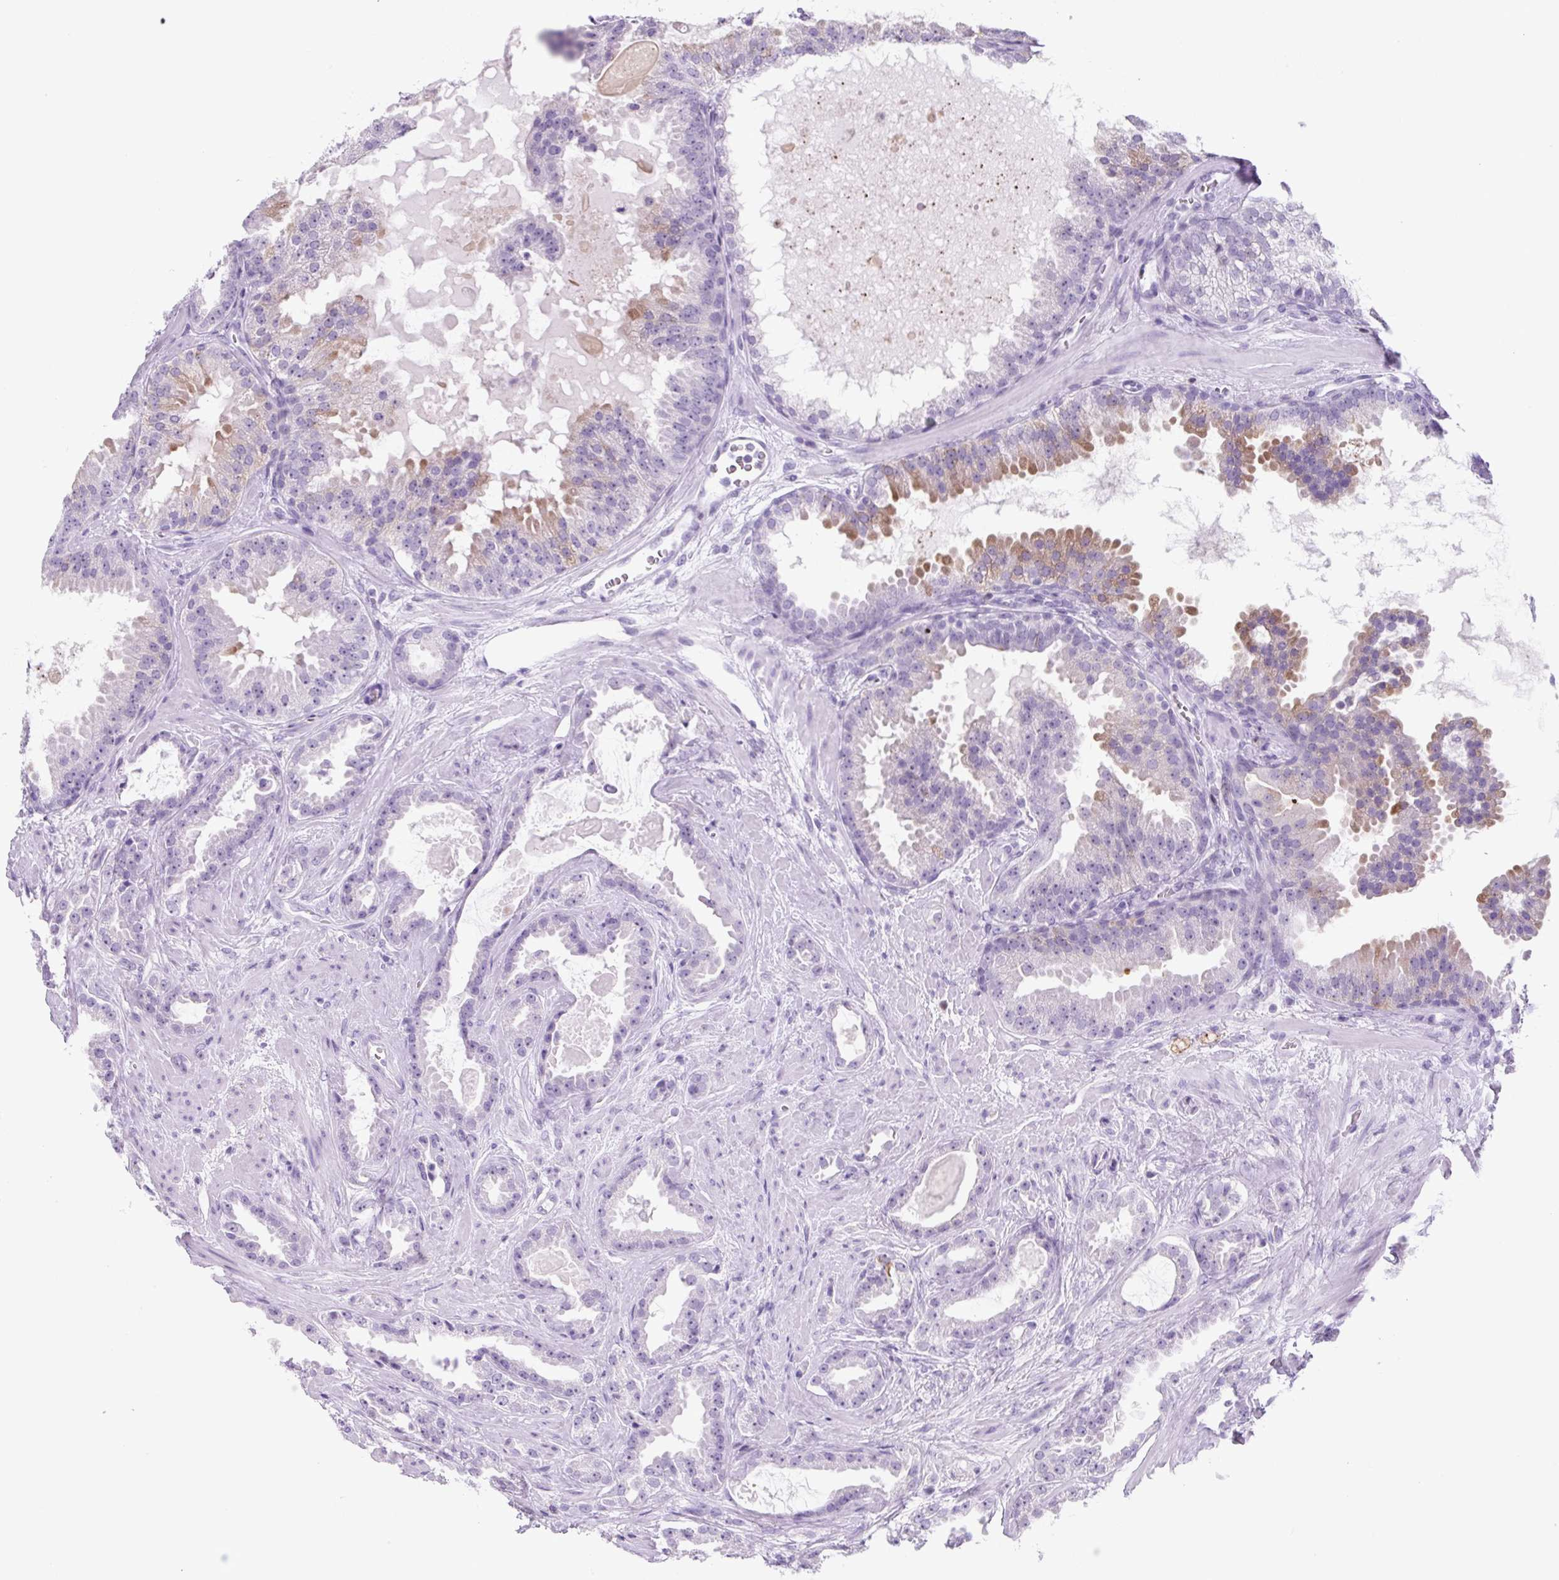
{"staining": {"intensity": "negative", "quantity": "none", "location": "none"}, "tissue": "prostate cancer", "cell_type": "Tumor cells", "image_type": "cancer", "snomed": [{"axis": "morphology", "description": "Adenocarcinoma, Low grade"}, {"axis": "topography", "description": "Prostate"}], "caption": "High magnification brightfield microscopy of adenocarcinoma (low-grade) (prostate) stained with DAB (brown) and counterstained with hematoxylin (blue): tumor cells show no significant staining. (Brightfield microscopy of DAB (3,3'-diaminobenzidine) IHC at high magnification).", "gene": "TNFRSF8", "patient": {"sex": "male", "age": 62}}